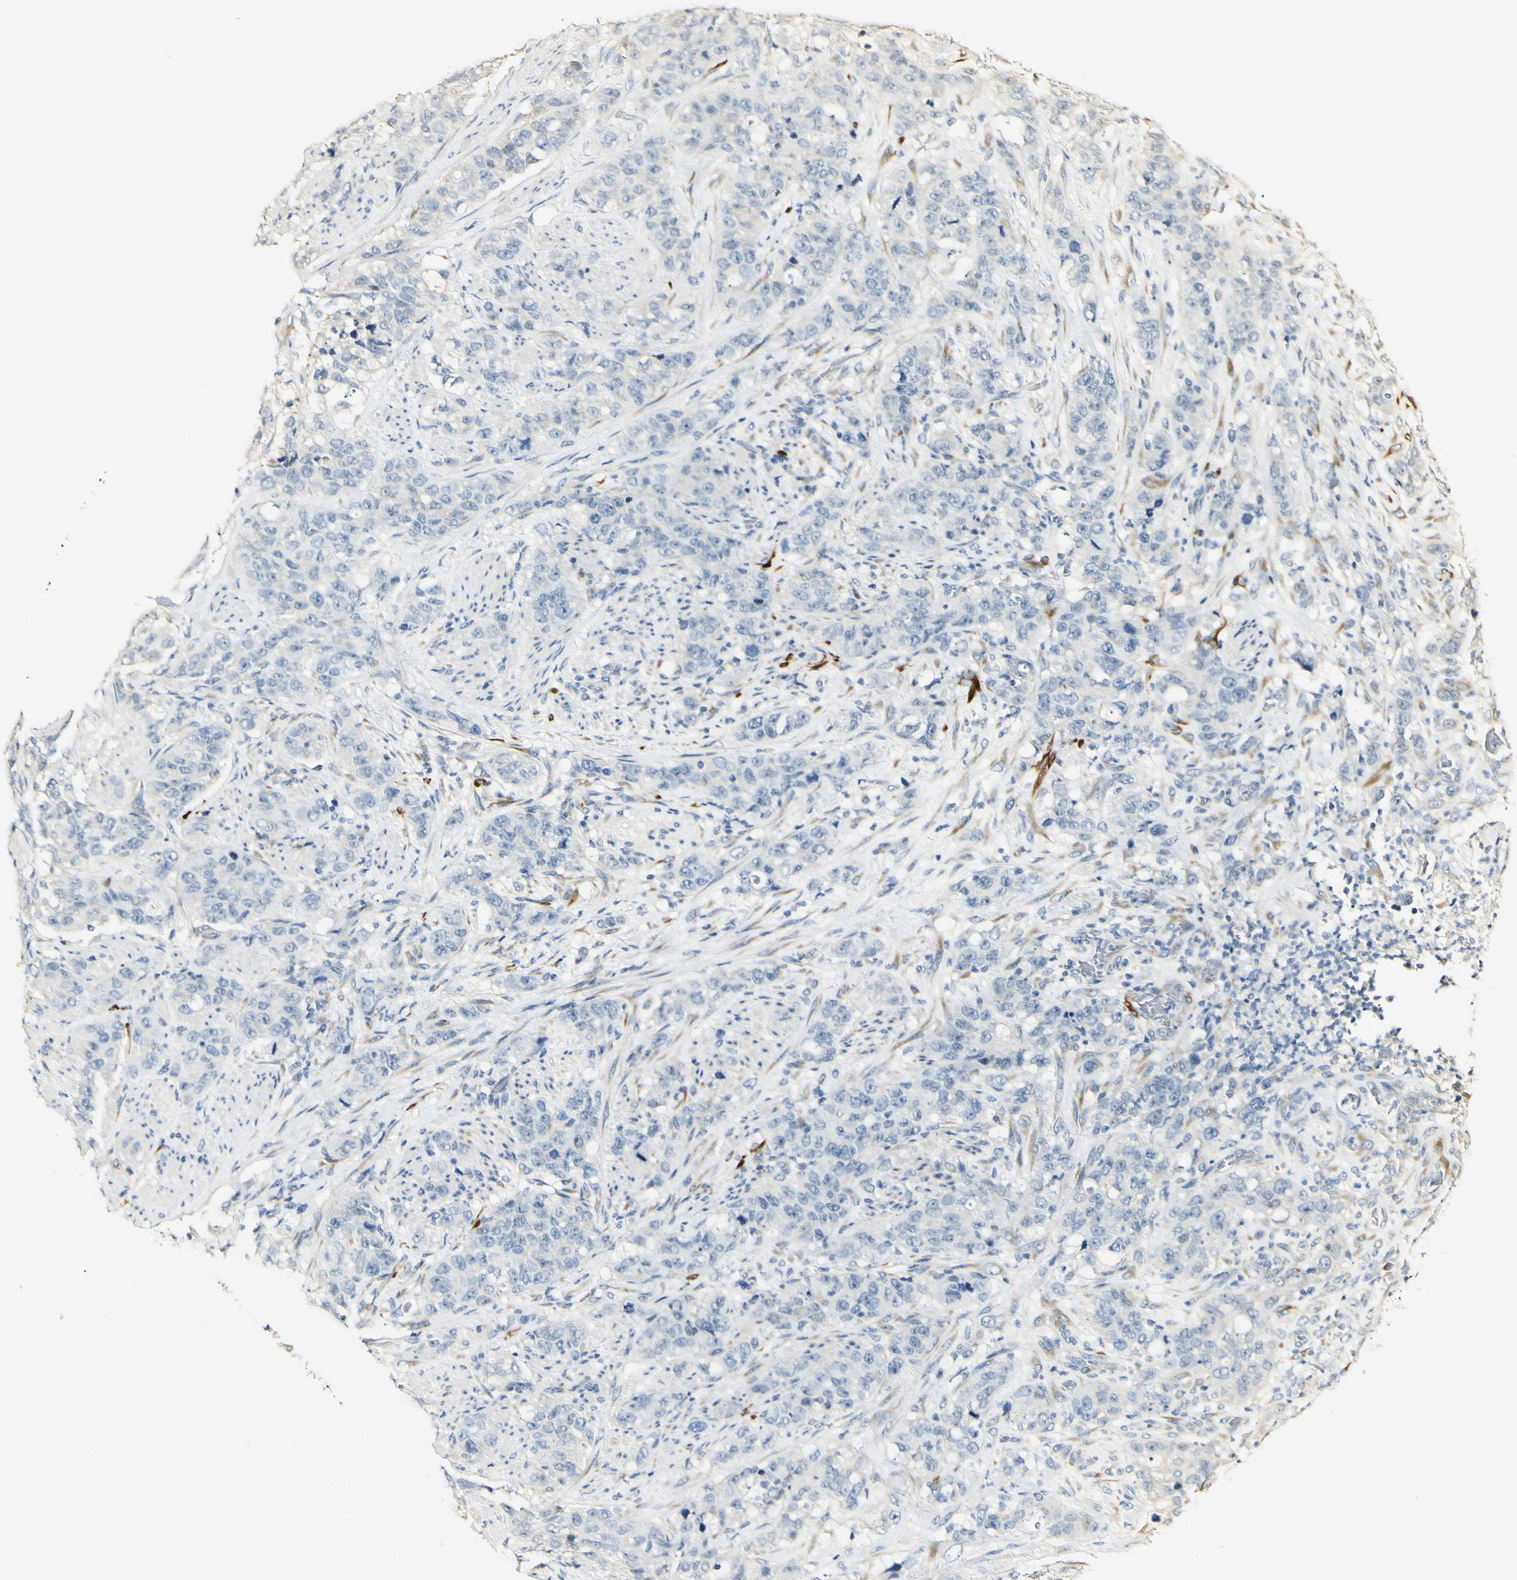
{"staining": {"intensity": "negative", "quantity": "none", "location": "none"}, "tissue": "stomach cancer", "cell_type": "Tumor cells", "image_type": "cancer", "snomed": [{"axis": "morphology", "description": "Adenocarcinoma, NOS"}, {"axis": "topography", "description": "Stomach"}], "caption": "This is an immunohistochemistry micrograph of human stomach cancer (adenocarcinoma). There is no positivity in tumor cells.", "gene": "FMO3", "patient": {"sex": "male", "age": 48}}